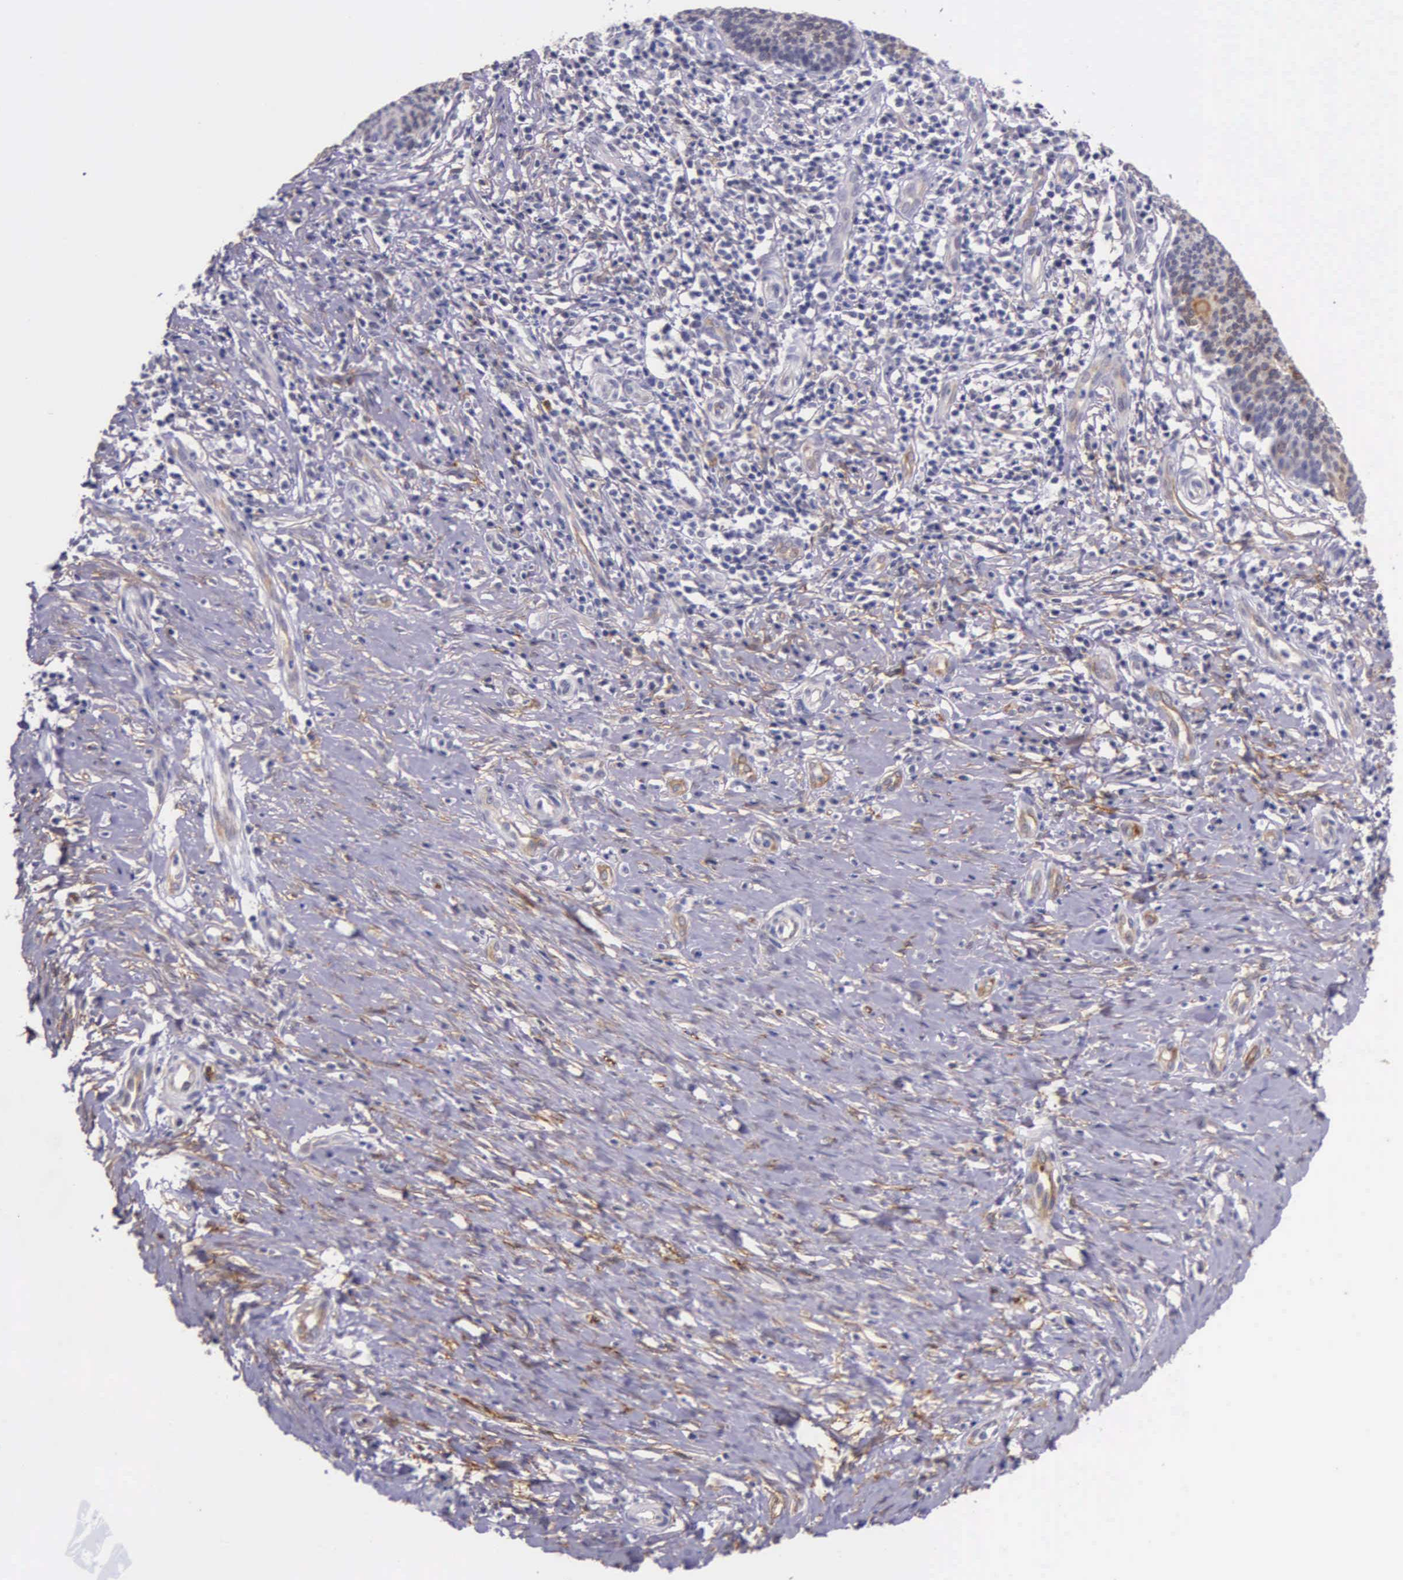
{"staining": {"intensity": "weak", "quantity": "25%-75%", "location": "cytoplasmic/membranous"}, "tissue": "cervical cancer", "cell_type": "Tumor cells", "image_type": "cancer", "snomed": [{"axis": "morphology", "description": "Squamous cell carcinoma, NOS"}, {"axis": "topography", "description": "Cervix"}], "caption": "Immunohistochemical staining of cervical squamous cell carcinoma demonstrates weak cytoplasmic/membranous protein positivity in approximately 25%-75% of tumor cells. Immunohistochemistry stains the protein of interest in brown and the nuclei are stained blue.", "gene": "AHNAK2", "patient": {"sex": "female", "age": 41}}